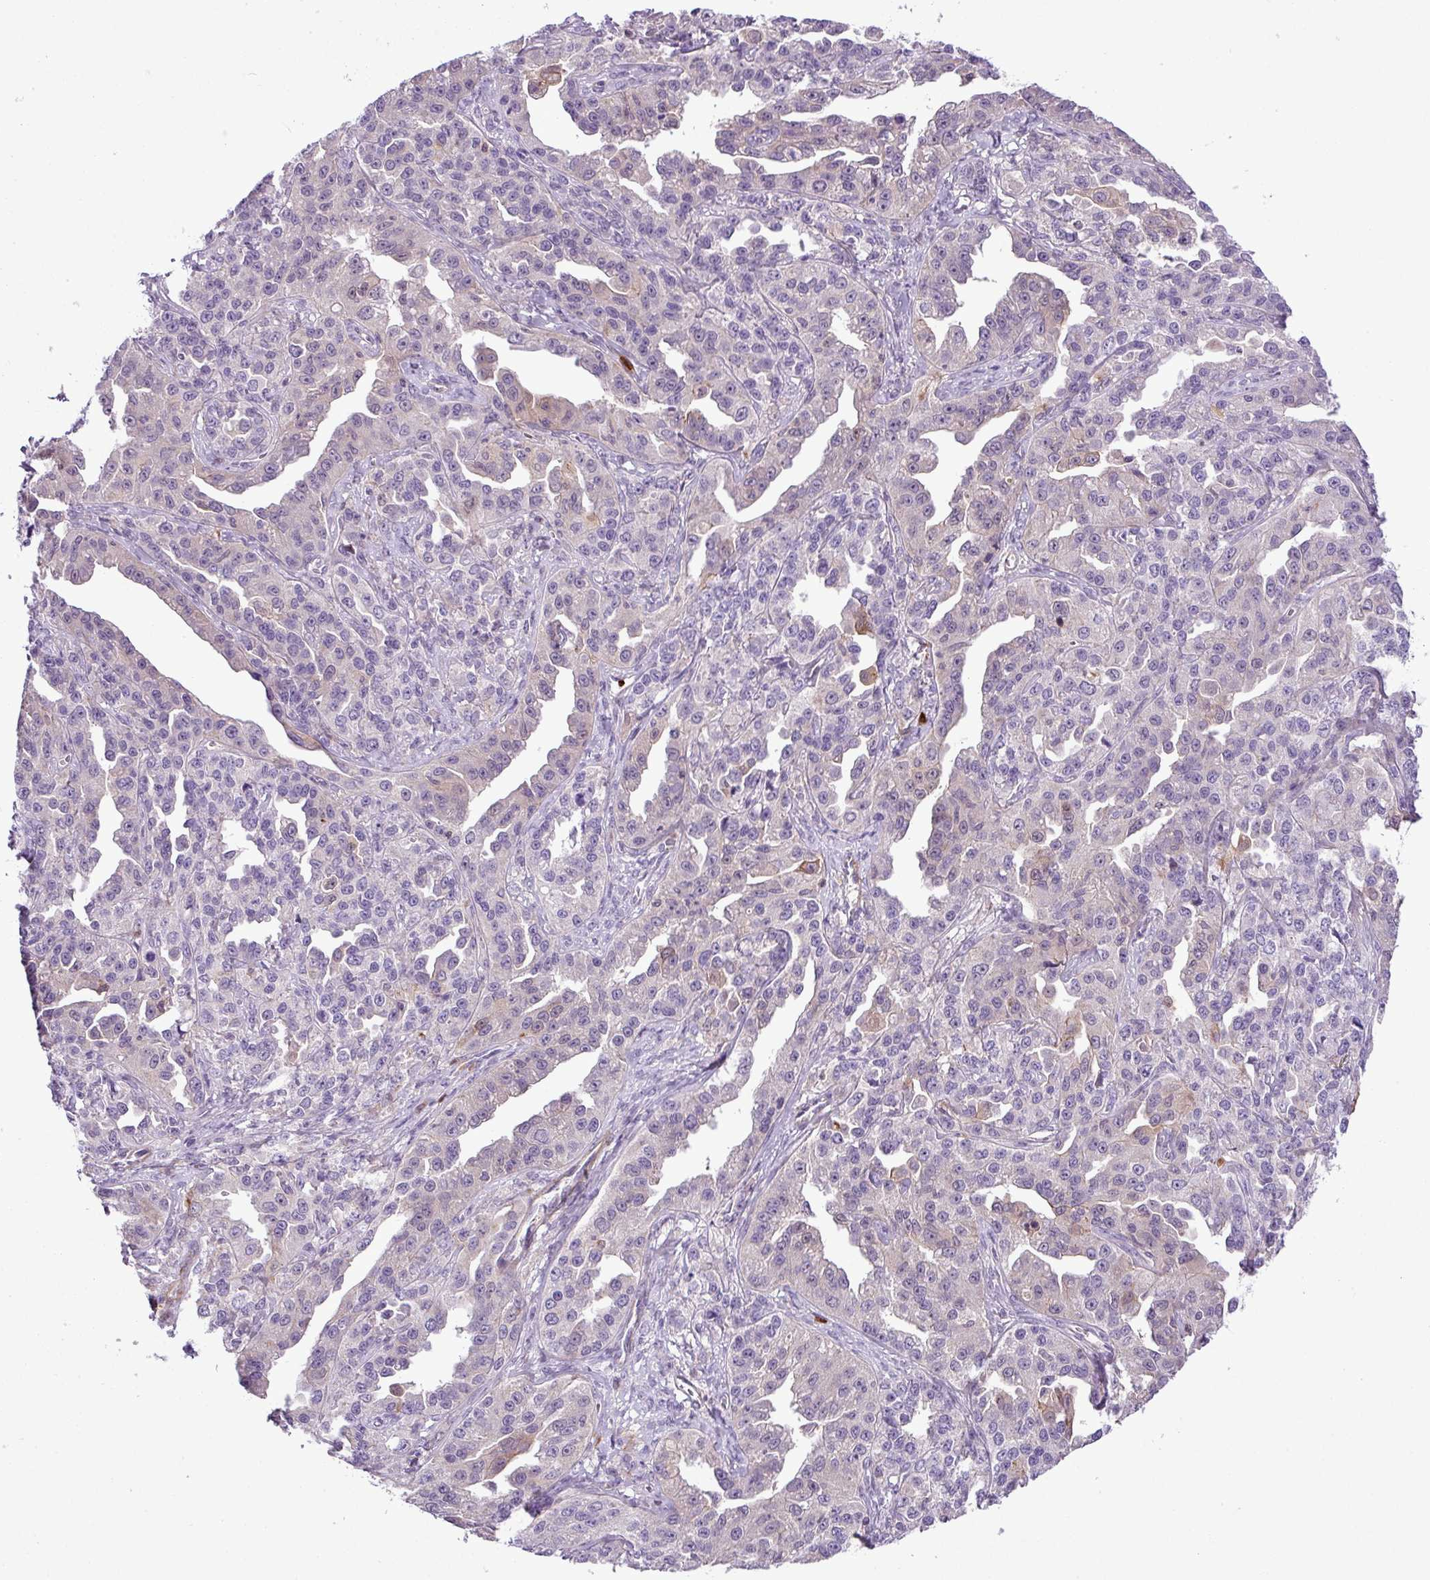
{"staining": {"intensity": "negative", "quantity": "none", "location": "none"}, "tissue": "ovarian cancer", "cell_type": "Tumor cells", "image_type": "cancer", "snomed": [{"axis": "morphology", "description": "Cystadenocarcinoma, serous, NOS"}, {"axis": "topography", "description": "Ovary"}], "caption": "This is an immunohistochemistry (IHC) image of human serous cystadenocarcinoma (ovarian). There is no positivity in tumor cells.", "gene": "NBEAL2", "patient": {"sex": "female", "age": 75}}